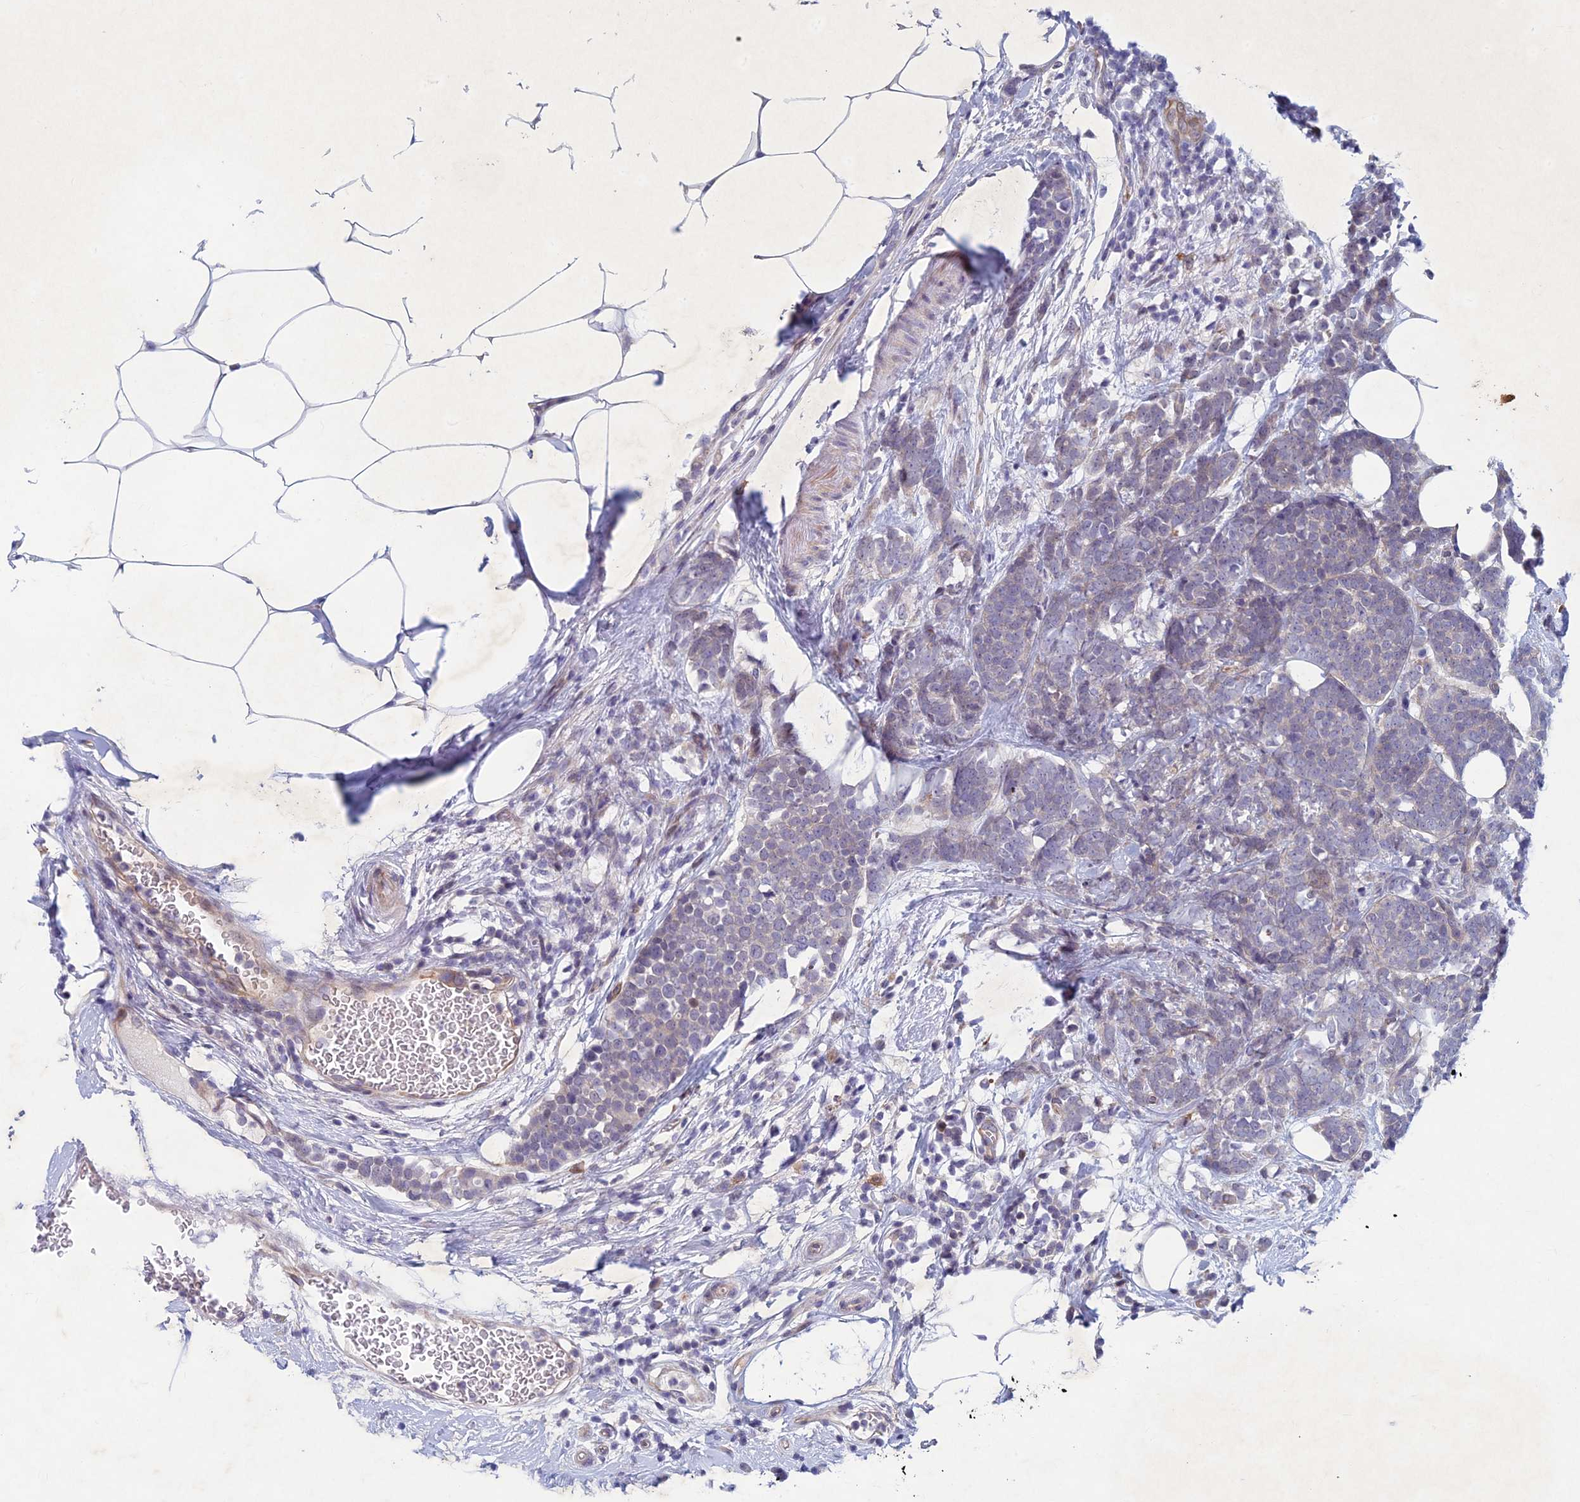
{"staining": {"intensity": "negative", "quantity": "none", "location": "none"}, "tissue": "breast cancer", "cell_type": "Tumor cells", "image_type": "cancer", "snomed": [{"axis": "morphology", "description": "Lobular carcinoma"}, {"axis": "topography", "description": "Breast"}], "caption": "Tumor cells show no significant positivity in breast lobular carcinoma.", "gene": "PTHLH", "patient": {"sex": "female", "age": 58}}